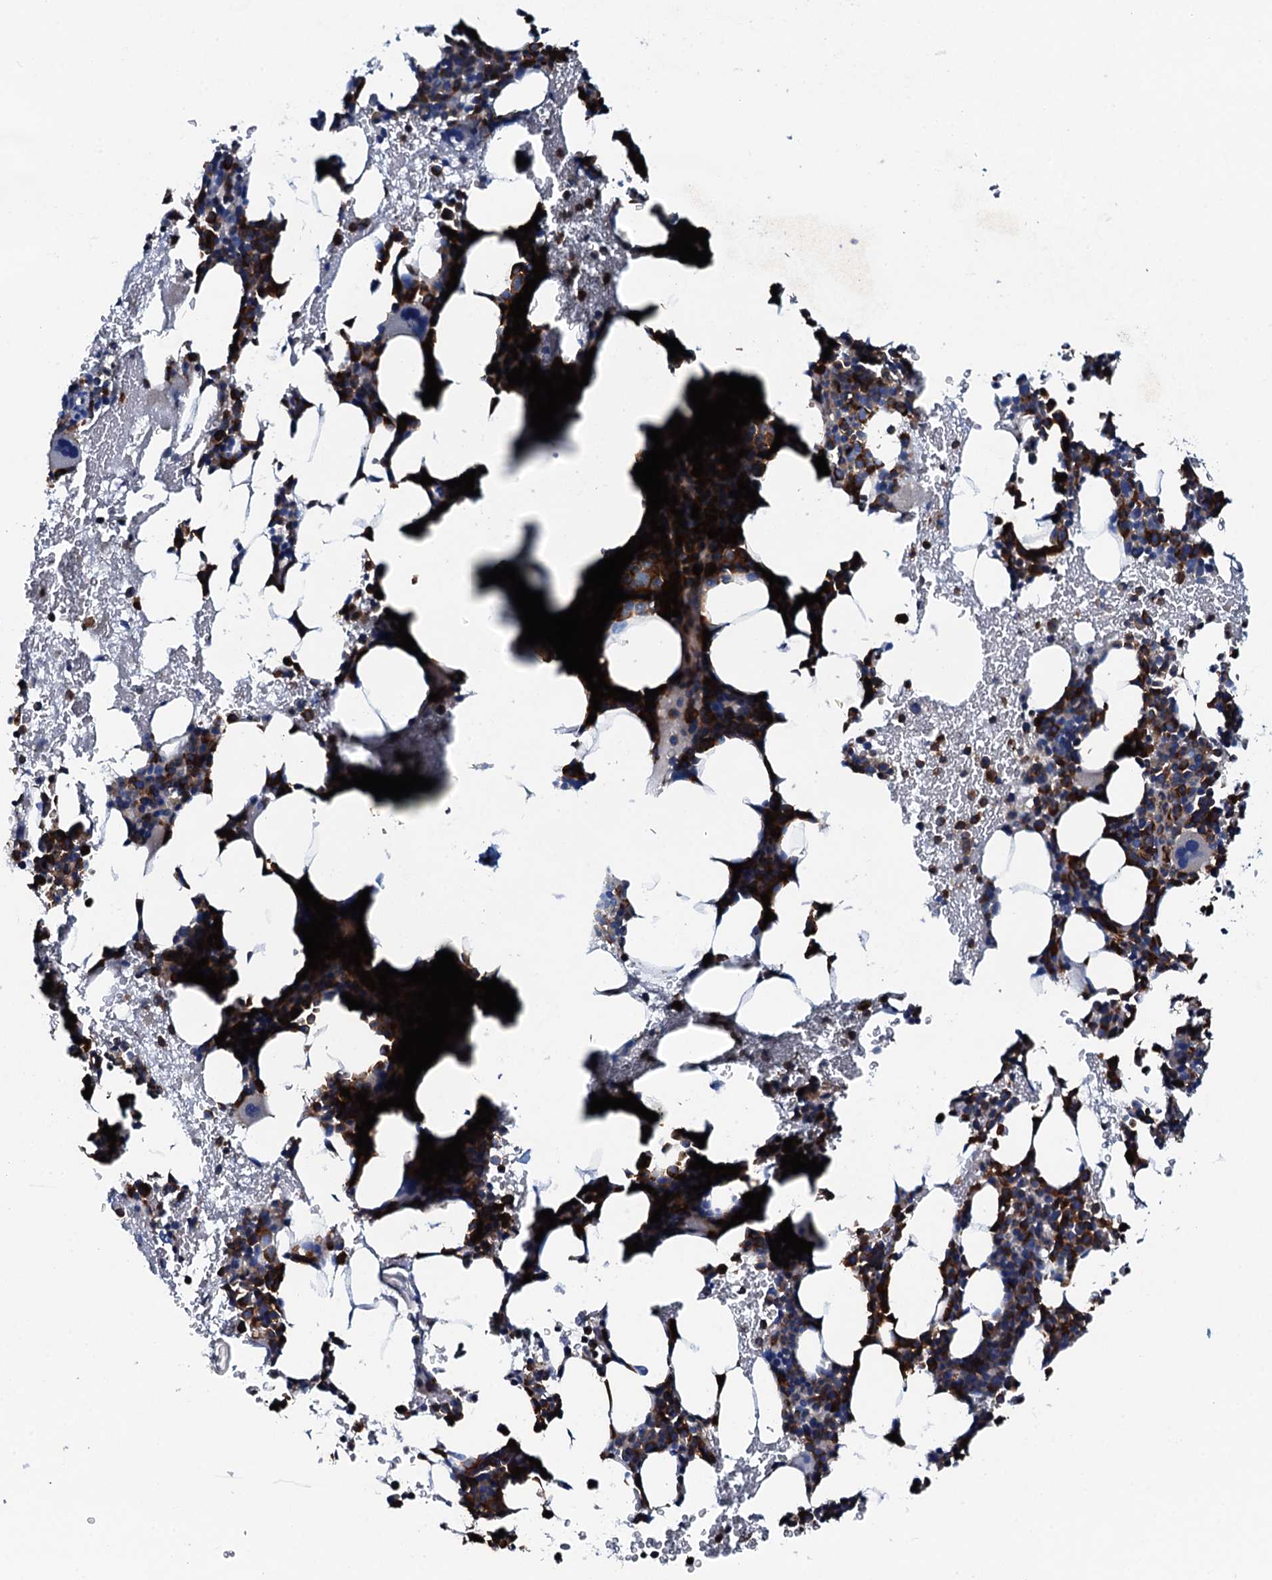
{"staining": {"intensity": "strong", "quantity": "25%-75%", "location": "cytoplasmic/membranous"}, "tissue": "bone marrow", "cell_type": "Hematopoietic cells", "image_type": "normal", "snomed": [{"axis": "morphology", "description": "Normal tissue, NOS"}, {"axis": "topography", "description": "Bone marrow"}], "caption": "Immunohistochemical staining of unremarkable bone marrow demonstrates high levels of strong cytoplasmic/membranous expression in approximately 25%-75% of hematopoietic cells.", "gene": "MS4A4E", "patient": {"sex": "female", "age": 37}}